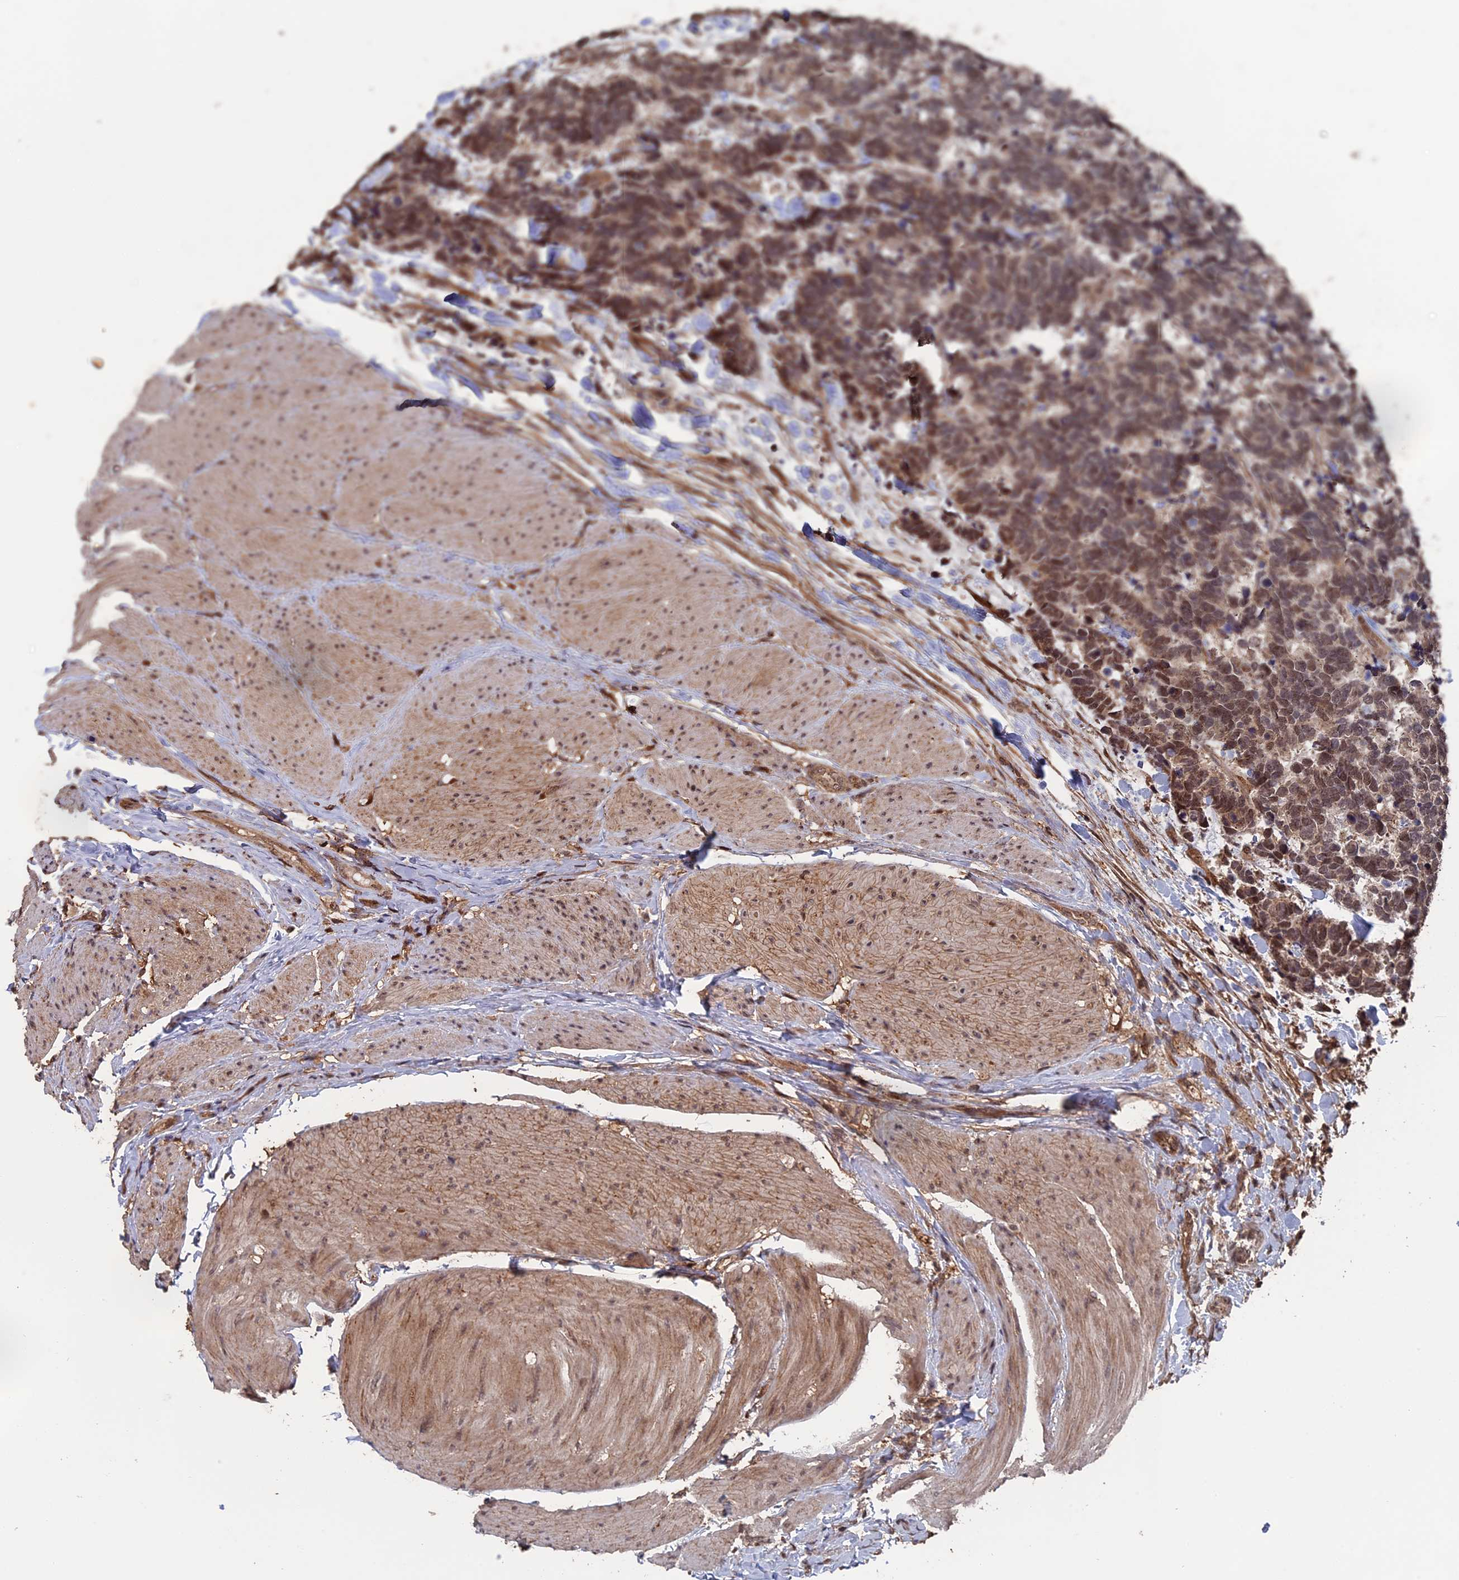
{"staining": {"intensity": "moderate", "quantity": ">75%", "location": "cytoplasmic/membranous,nuclear"}, "tissue": "carcinoid", "cell_type": "Tumor cells", "image_type": "cancer", "snomed": [{"axis": "morphology", "description": "Carcinoma, NOS"}, {"axis": "morphology", "description": "Carcinoid, malignant, NOS"}, {"axis": "topography", "description": "Urinary bladder"}], "caption": "Brown immunohistochemical staining in human carcinoid reveals moderate cytoplasmic/membranous and nuclear staining in approximately >75% of tumor cells.", "gene": "MYBL2", "patient": {"sex": "male", "age": 57}}